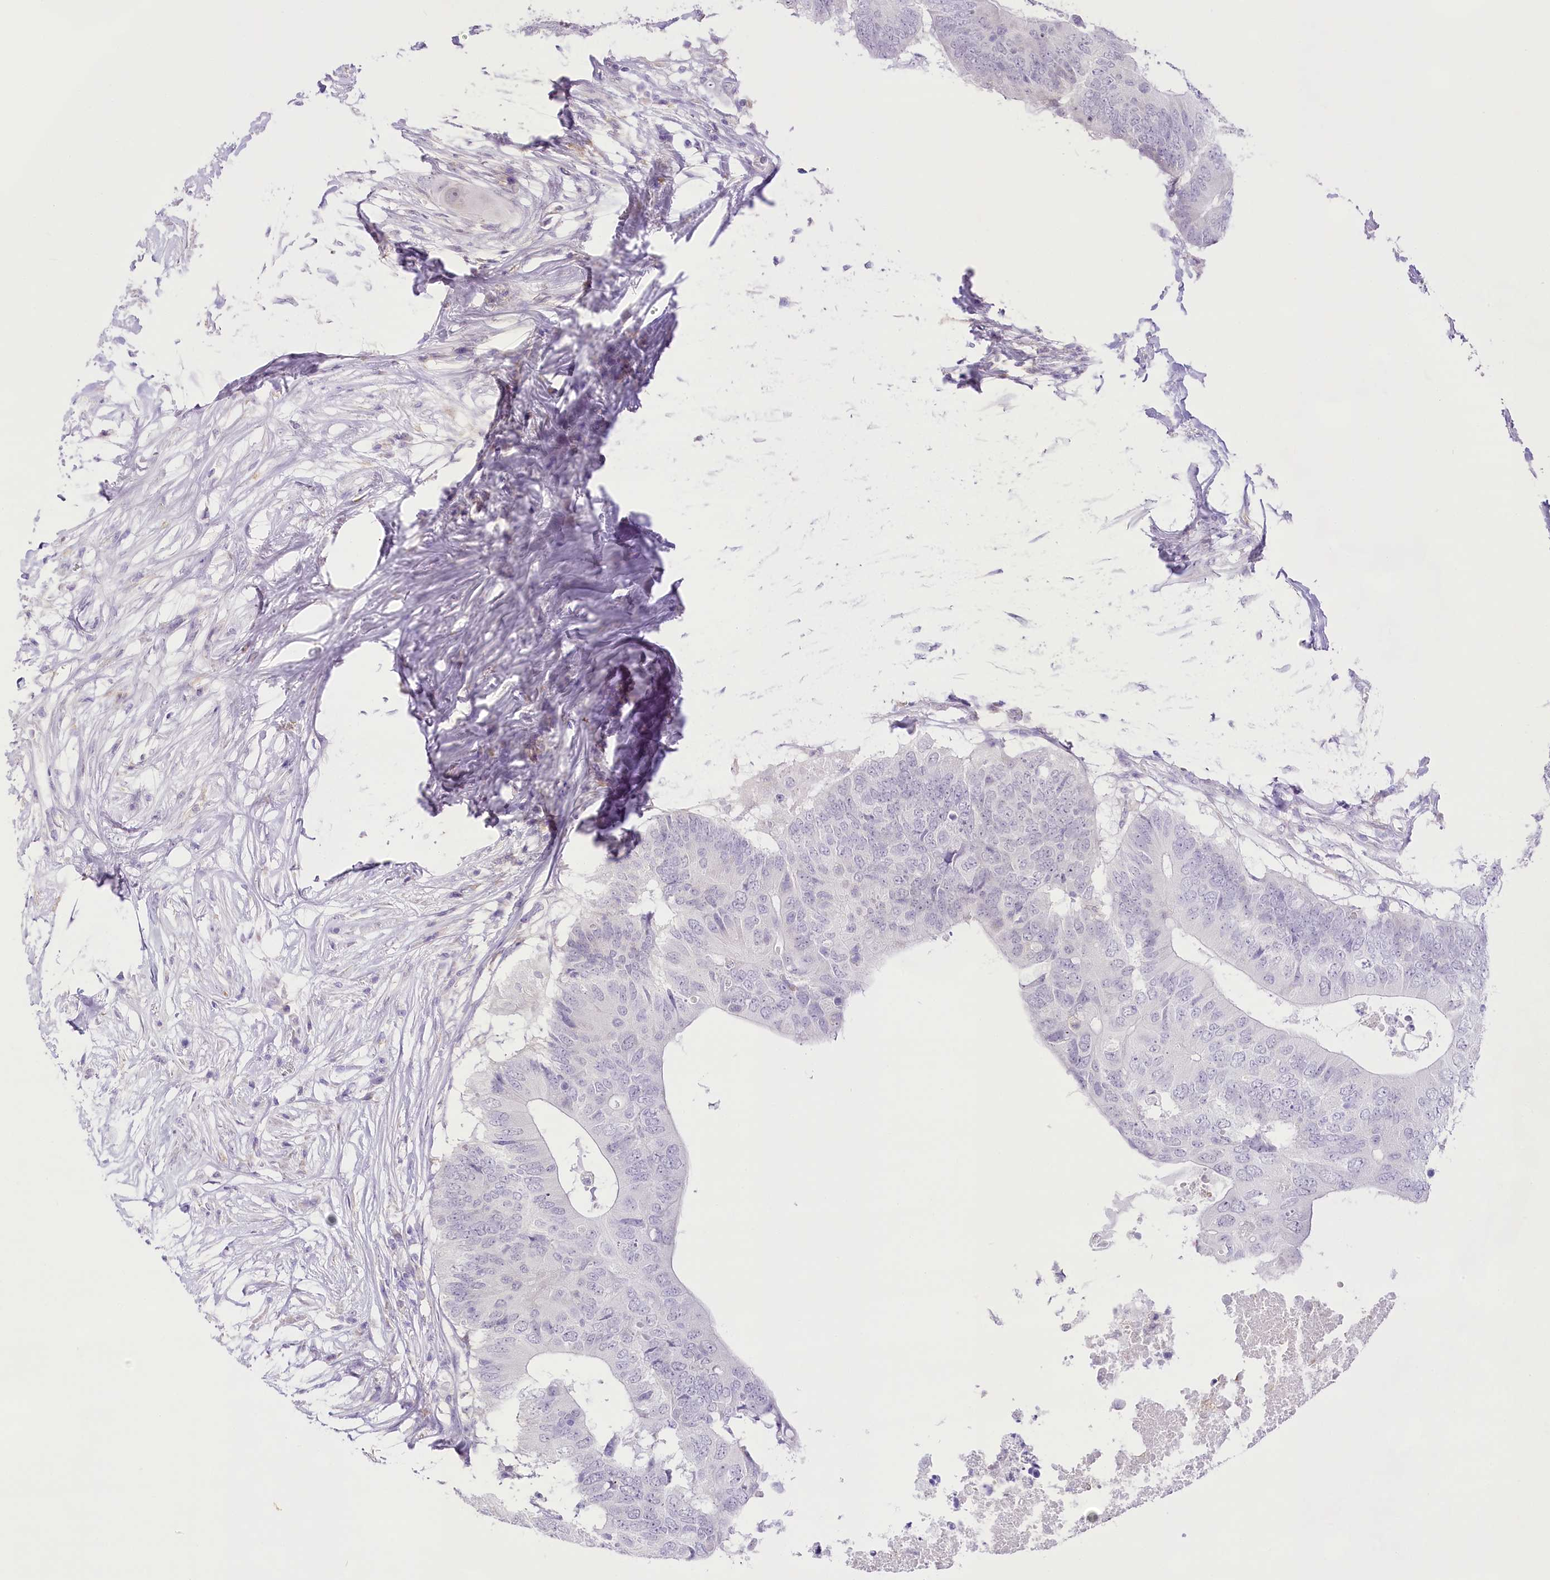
{"staining": {"intensity": "negative", "quantity": "none", "location": "none"}, "tissue": "colorectal cancer", "cell_type": "Tumor cells", "image_type": "cancer", "snomed": [{"axis": "morphology", "description": "Adenocarcinoma, NOS"}, {"axis": "topography", "description": "Colon"}], "caption": "The IHC histopathology image has no significant expression in tumor cells of colorectal cancer (adenocarcinoma) tissue.", "gene": "CCDC30", "patient": {"sex": "male", "age": 71}}